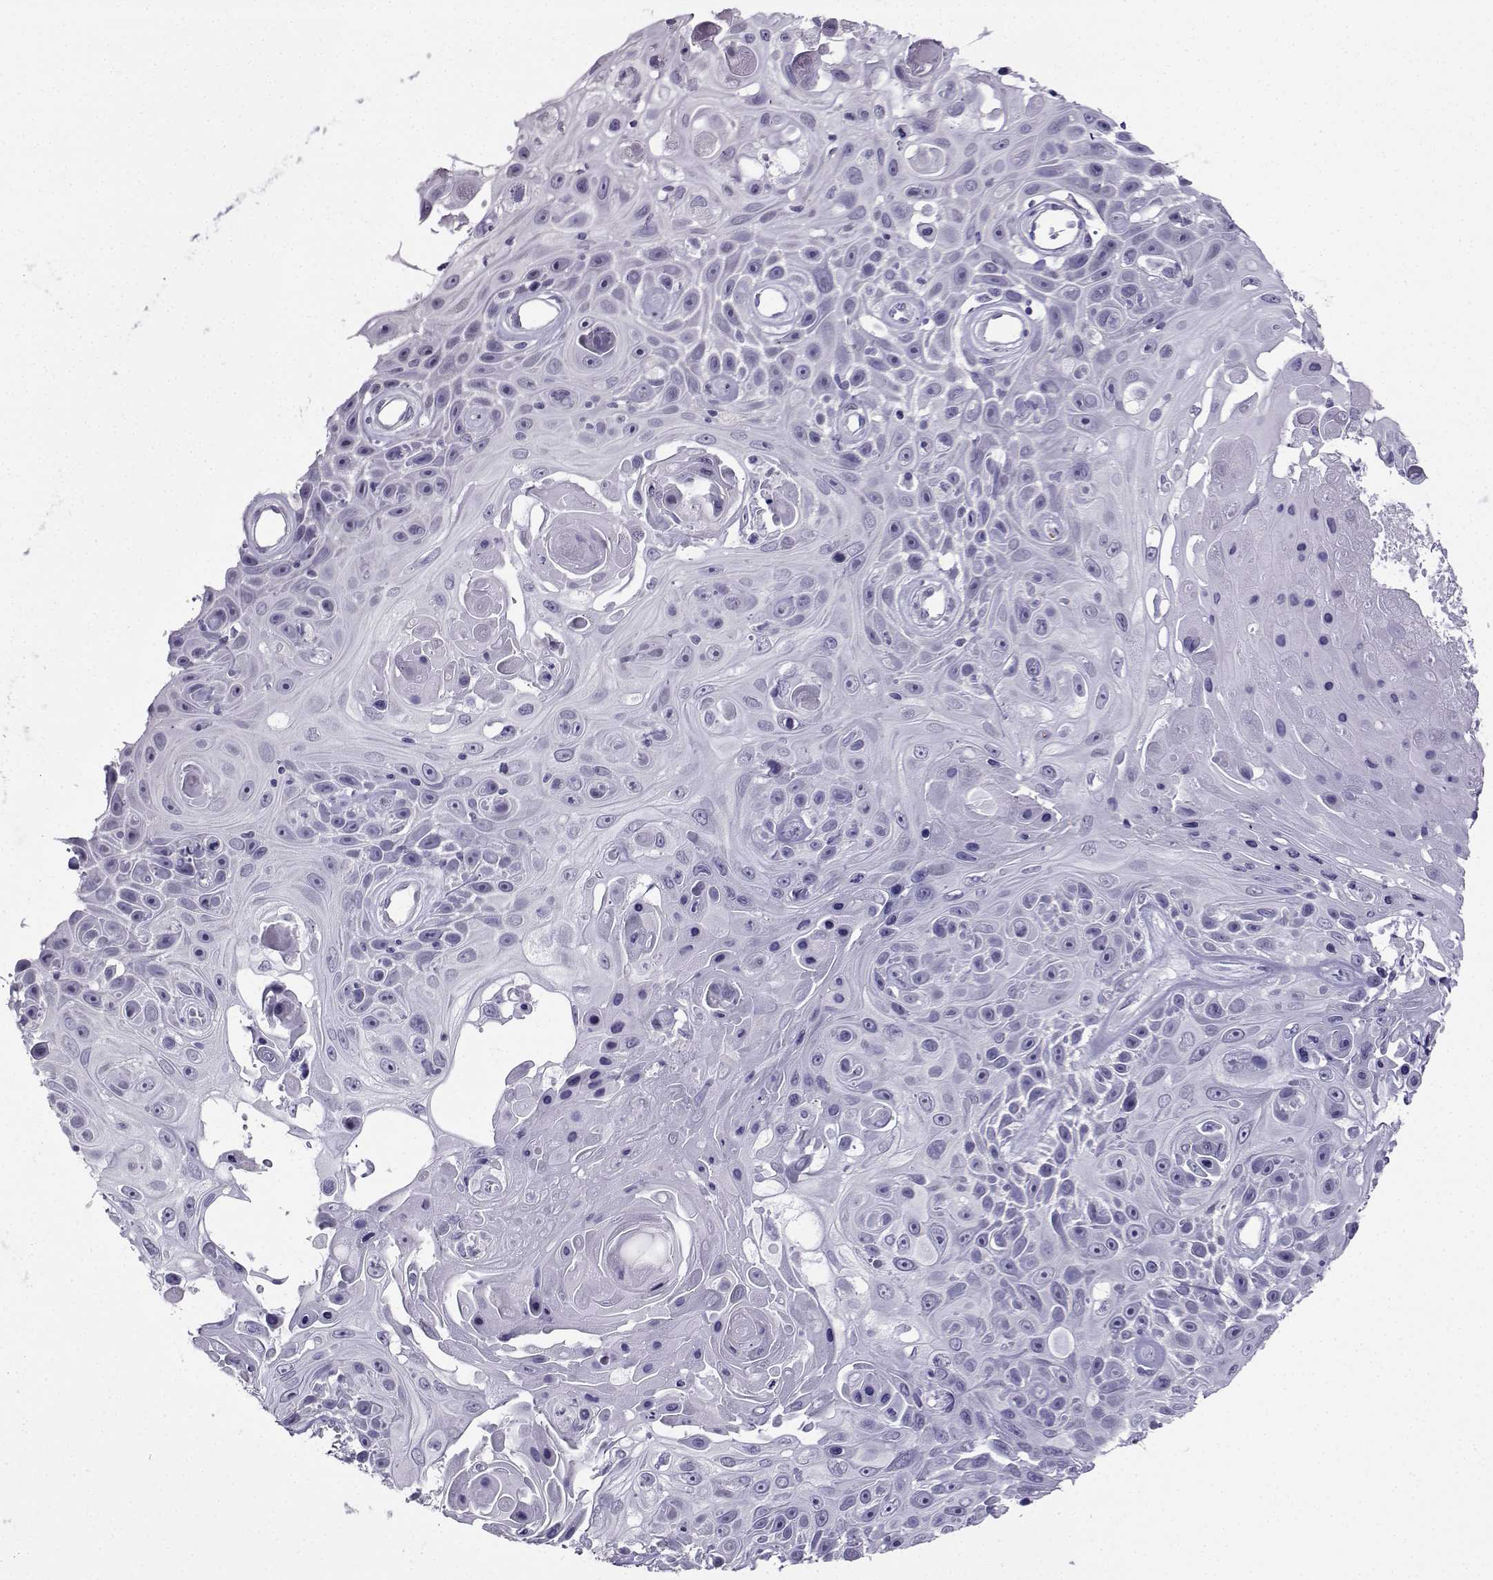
{"staining": {"intensity": "negative", "quantity": "none", "location": "none"}, "tissue": "skin cancer", "cell_type": "Tumor cells", "image_type": "cancer", "snomed": [{"axis": "morphology", "description": "Squamous cell carcinoma, NOS"}, {"axis": "topography", "description": "Skin"}], "caption": "DAB immunohistochemical staining of skin cancer demonstrates no significant expression in tumor cells. (IHC, brightfield microscopy, high magnification).", "gene": "KIF17", "patient": {"sex": "male", "age": 82}}